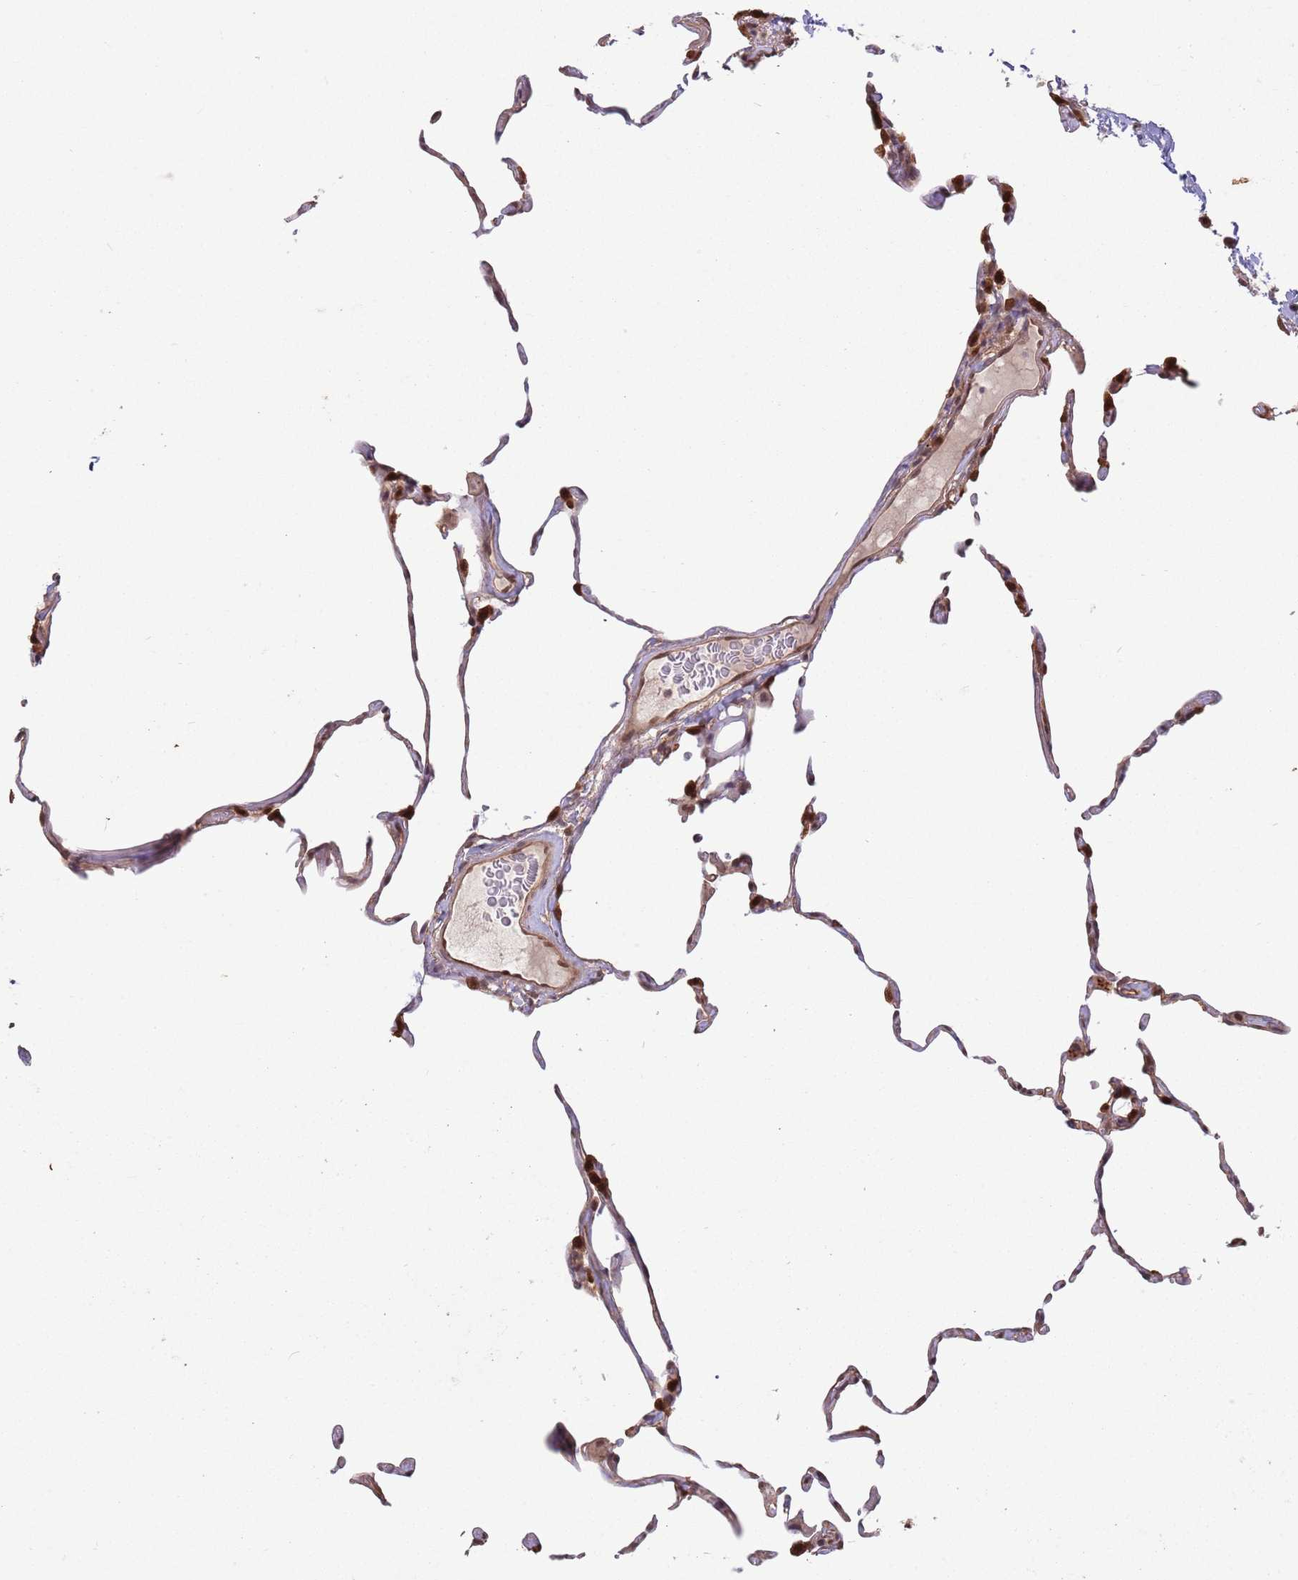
{"staining": {"intensity": "strong", "quantity": "25%-75%", "location": "nuclear"}, "tissue": "lung", "cell_type": "Alveolar cells", "image_type": "normal", "snomed": [{"axis": "morphology", "description": "Normal tissue, NOS"}, {"axis": "topography", "description": "Lung"}], "caption": "Alveolar cells demonstrate high levels of strong nuclear positivity in approximately 25%-75% of cells in benign human lung.", "gene": "SALL1", "patient": {"sex": "female", "age": 57}}